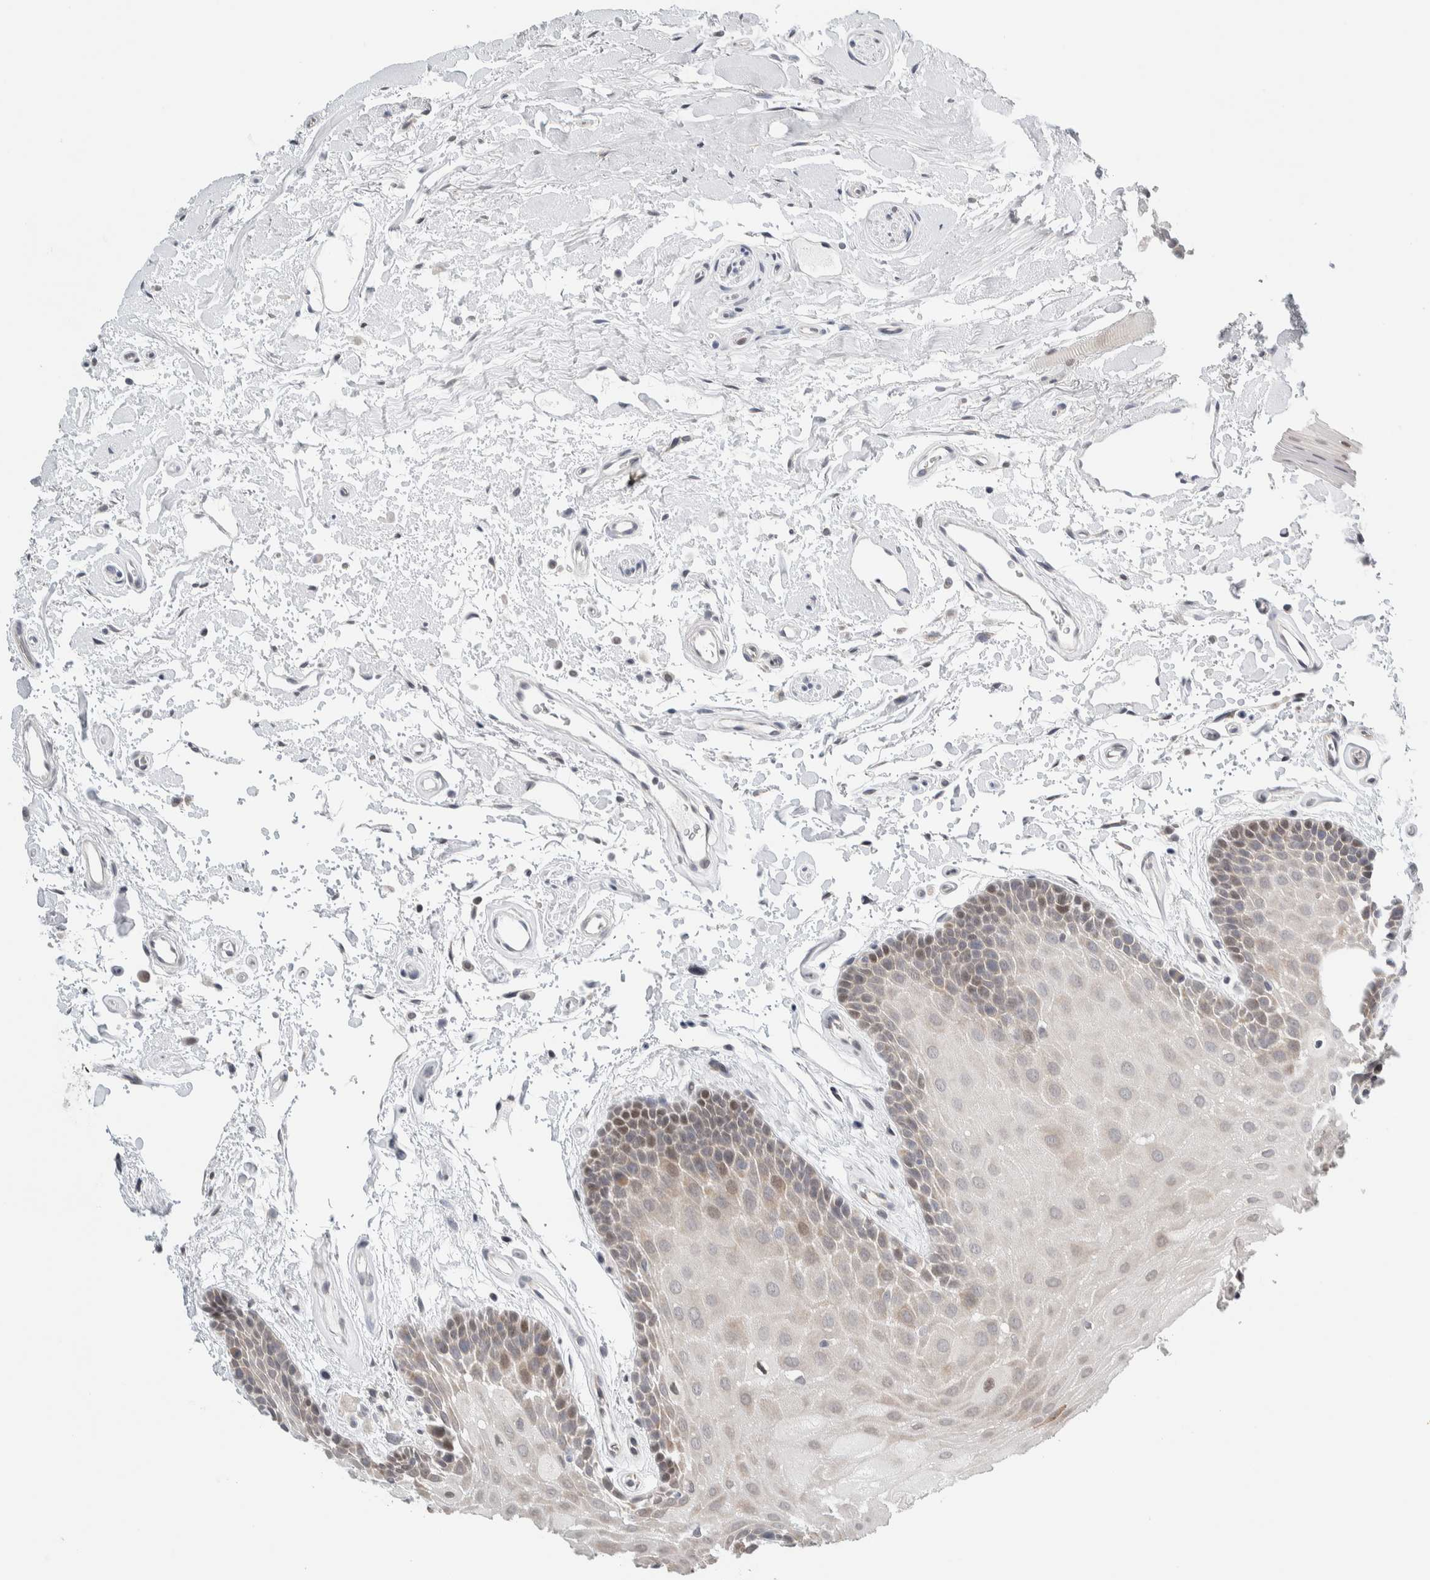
{"staining": {"intensity": "moderate", "quantity": "<25%", "location": "cytoplasmic/membranous"}, "tissue": "oral mucosa", "cell_type": "Squamous epithelial cells", "image_type": "normal", "snomed": [{"axis": "morphology", "description": "Normal tissue, NOS"}, {"axis": "topography", "description": "Oral tissue"}], "caption": "Normal oral mucosa was stained to show a protein in brown. There is low levels of moderate cytoplasmic/membranous positivity in approximately <25% of squamous epithelial cells.", "gene": "NEUROD1", "patient": {"sex": "male", "age": 62}}